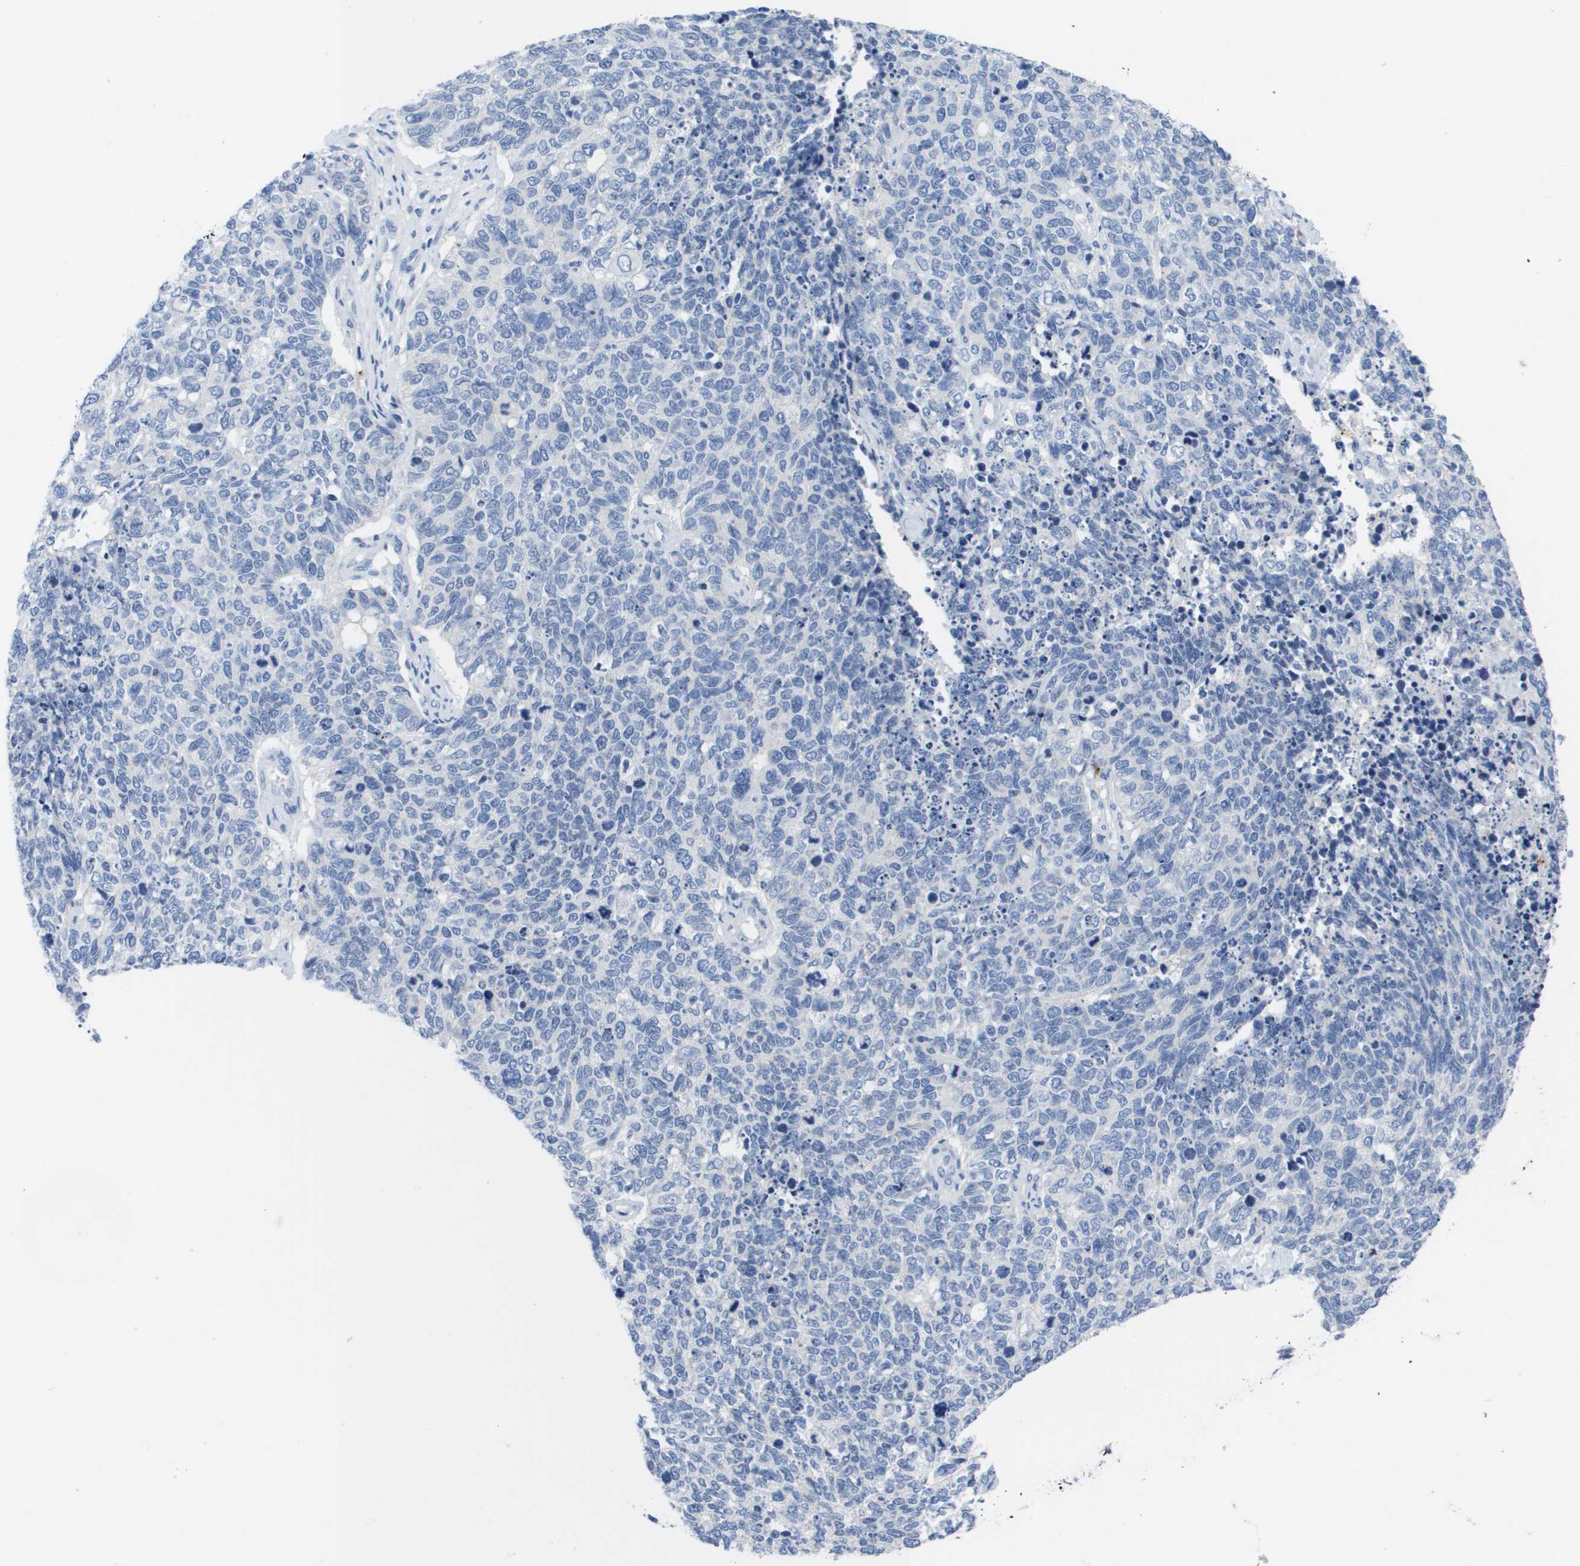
{"staining": {"intensity": "negative", "quantity": "none", "location": "none"}, "tissue": "cervical cancer", "cell_type": "Tumor cells", "image_type": "cancer", "snomed": [{"axis": "morphology", "description": "Squamous cell carcinoma, NOS"}, {"axis": "topography", "description": "Cervix"}], "caption": "This is an IHC histopathology image of human cervical cancer. There is no expression in tumor cells.", "gene": "MS4A1", "patient": {"sex": "female", "age": 63}}